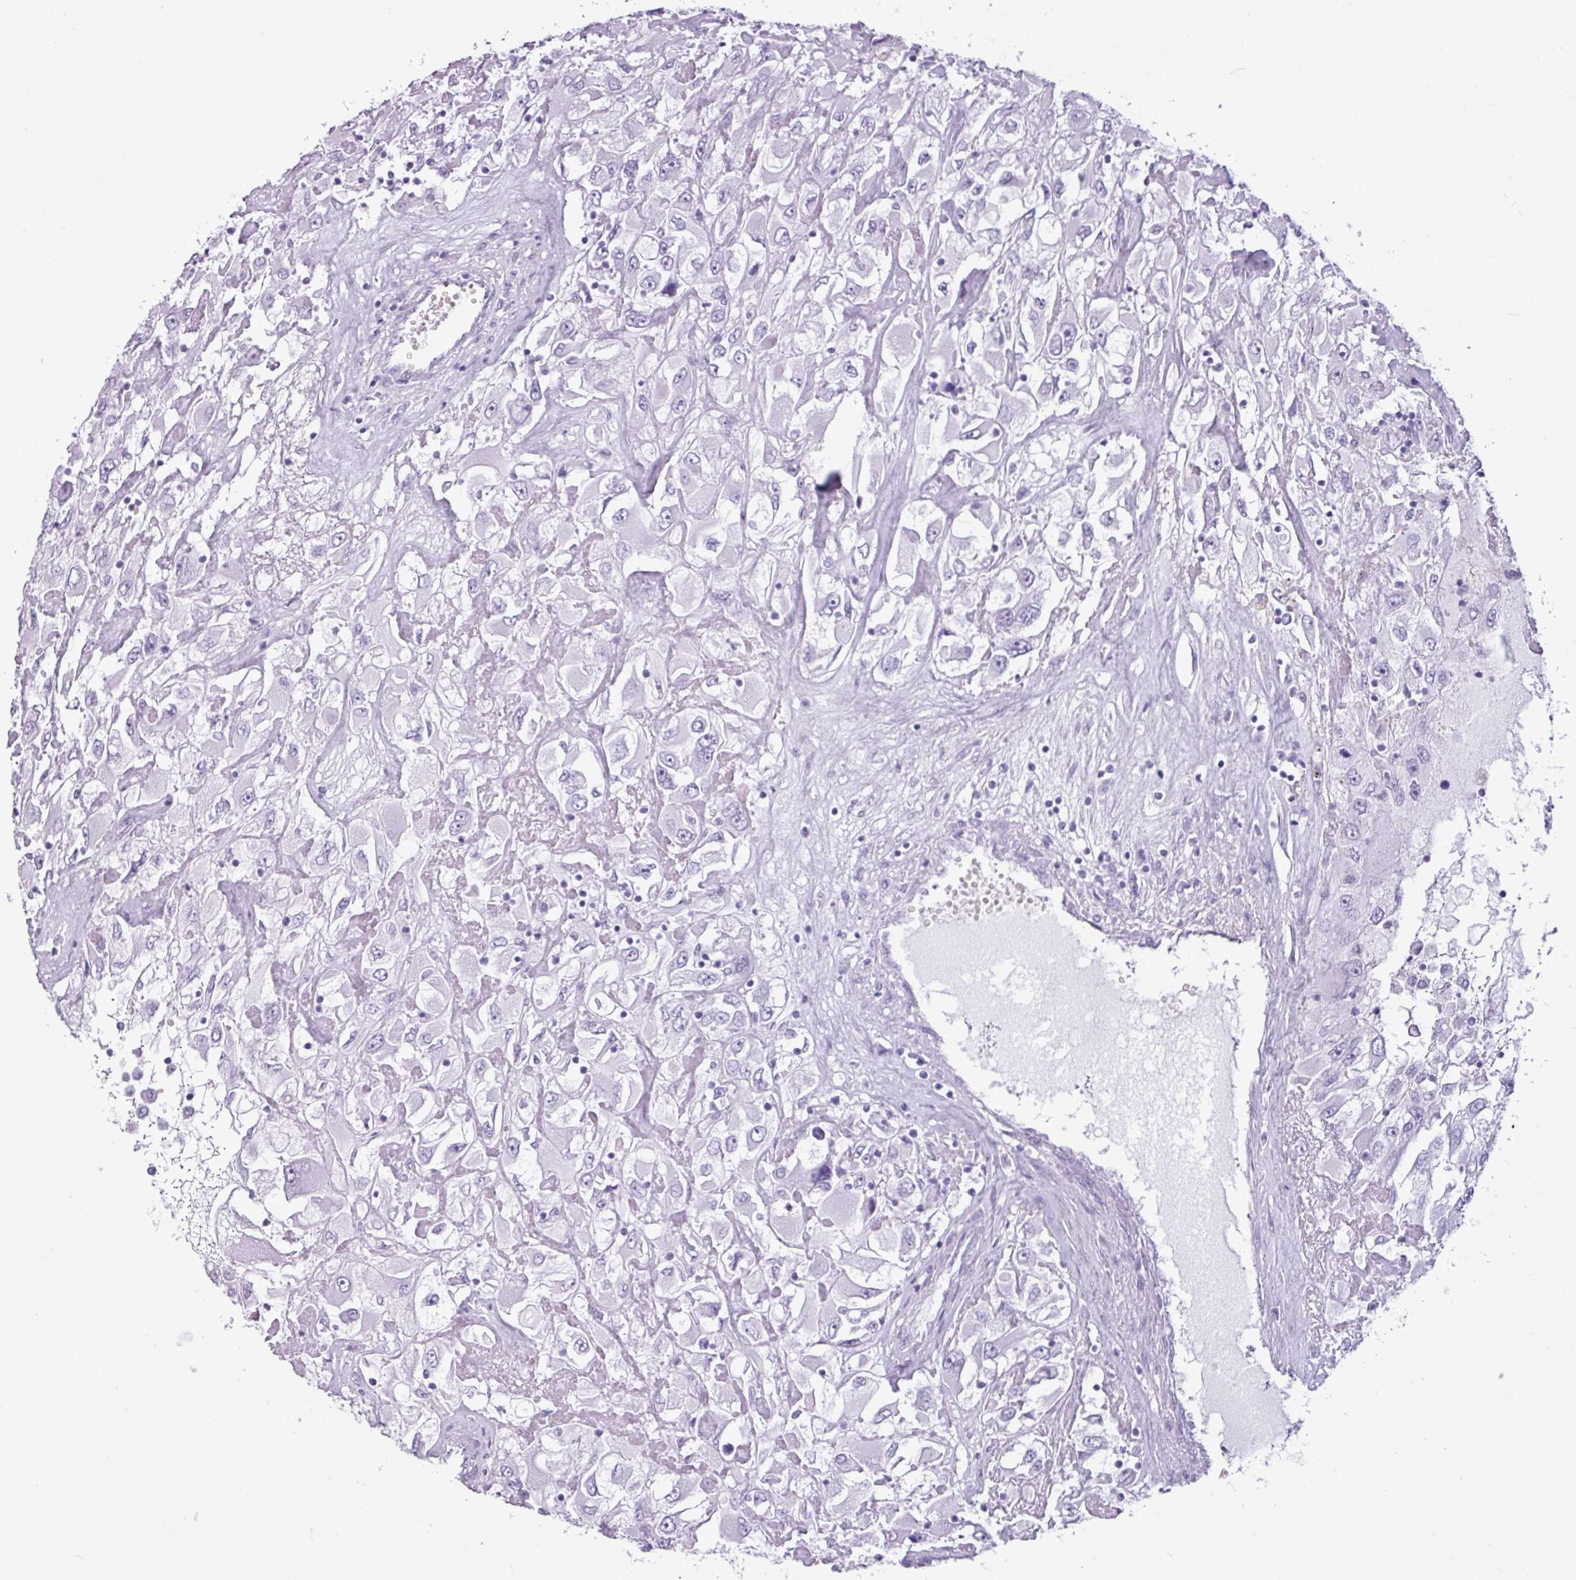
{"staining": {"intensity": "negative", "quantity": "none", "location": "none"}, "tissue": "renal cancer", "cell_type": "Tumor cells", "image_type": "cancer", "snomed": [{"axis": "morphology", "description": "Adenocarcinoma, NOS"}, {"axis": "topography", "description": "Kidney"}], "caption": "A high-resolution micrograph shows immunohistochemistry (IHC) staining of renal cancer, which demonstrates no significant positivity in tumor cells.", "gene": "AMY1B", "patient": {"sex": "female", "age": 52}}